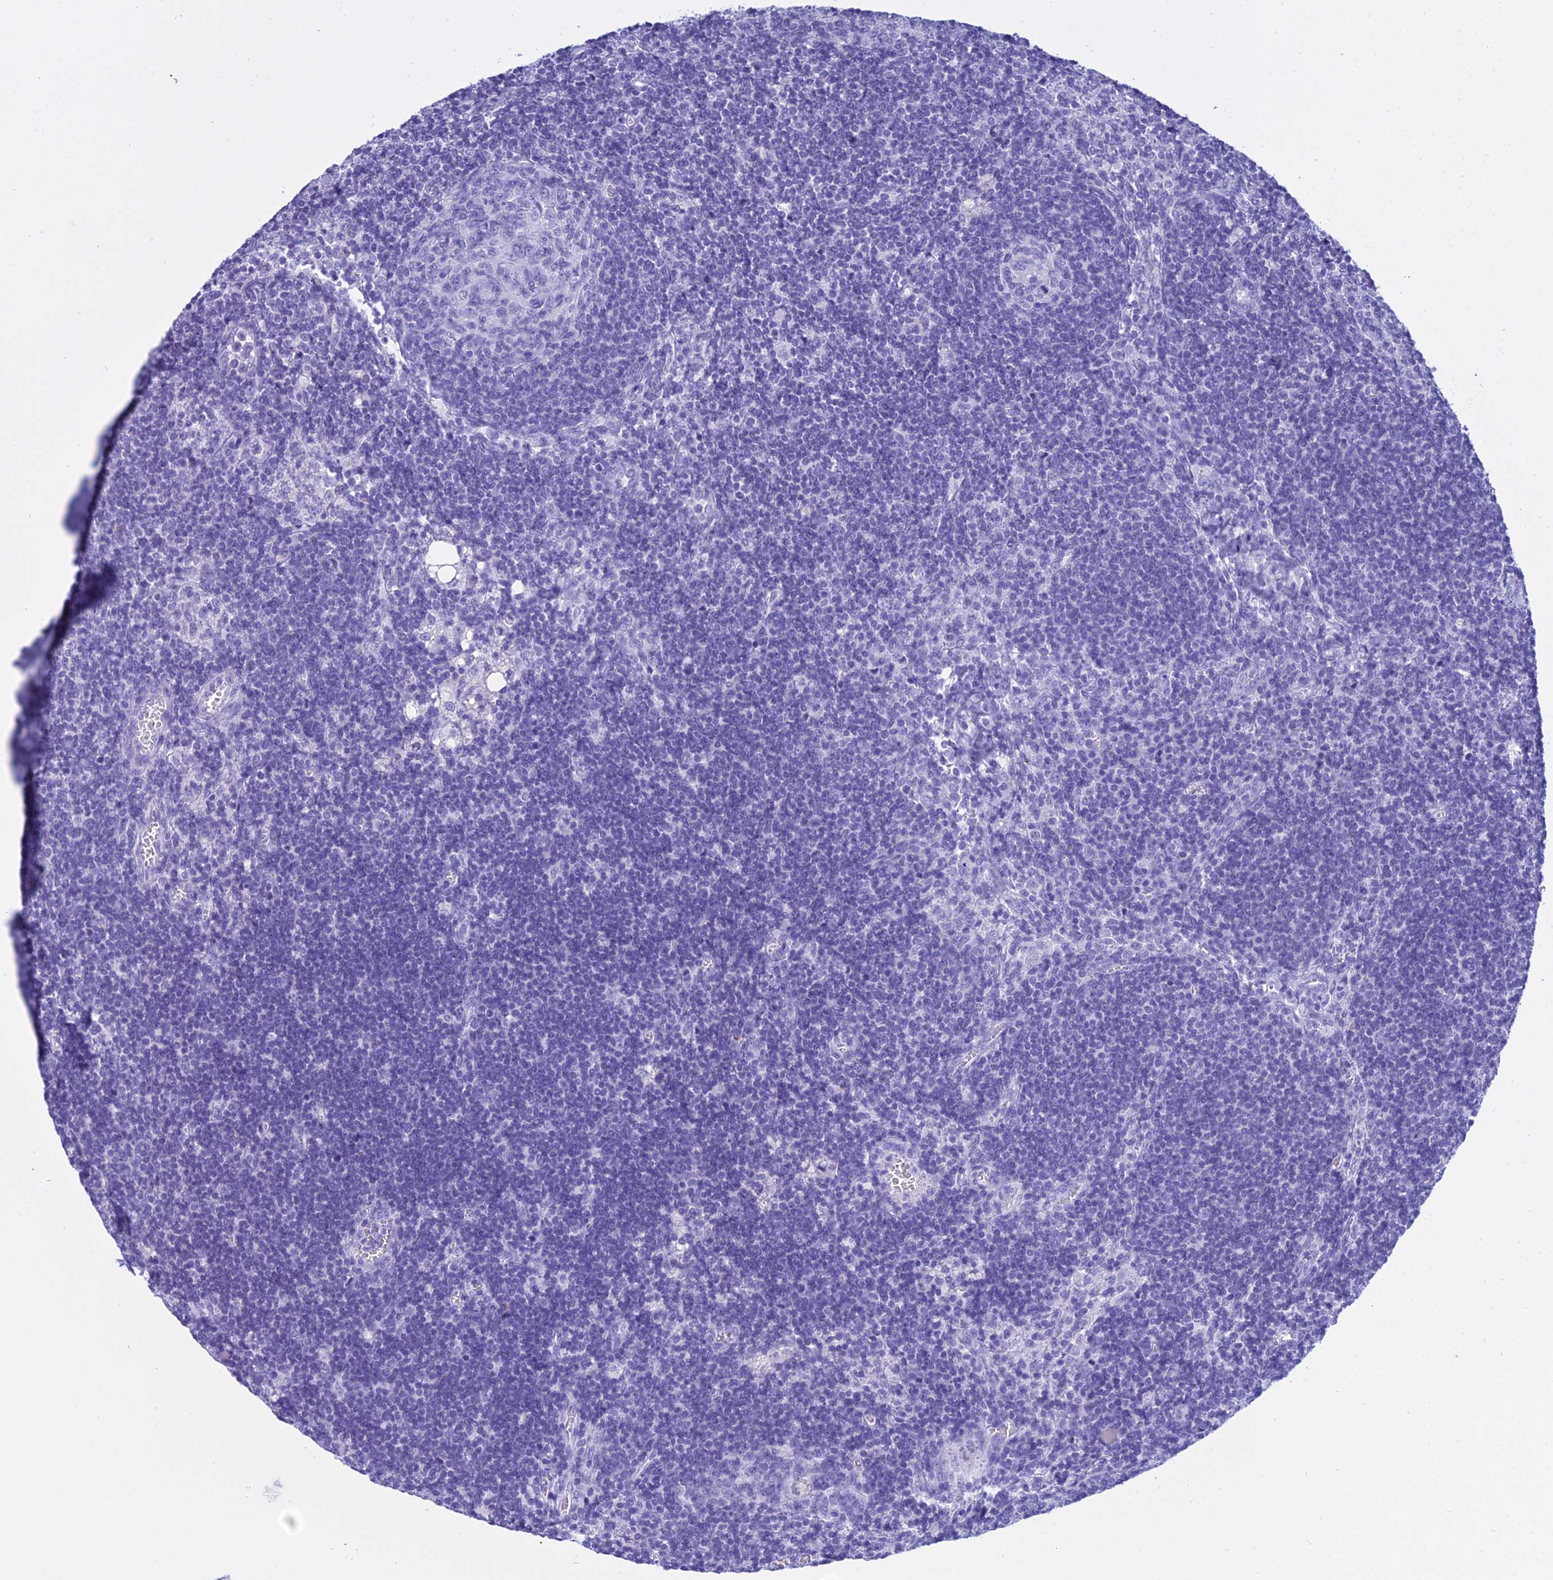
{"staining": {"intensity": "negative", "quantity": "none", "location": "none"}, "tissue": "lymph node", "cell_type": "Germinal center cells", "image_type": "normal", "snomed": [{"axis": "morphology", "description": "Normal tissue, NOS"}, {"axis": "topography", "description": "Lymph node"}], "caption": "IHC of benign lymph node demonstrates no expression in germinal center cells. The staining was performed using DAB to visualize the protein expression in brown, while the nuclei were stained in blue with hematoxylin (Magnification: 20x).", "gene": "PATE4", "patient": {"sex": "female", "age": 73}}